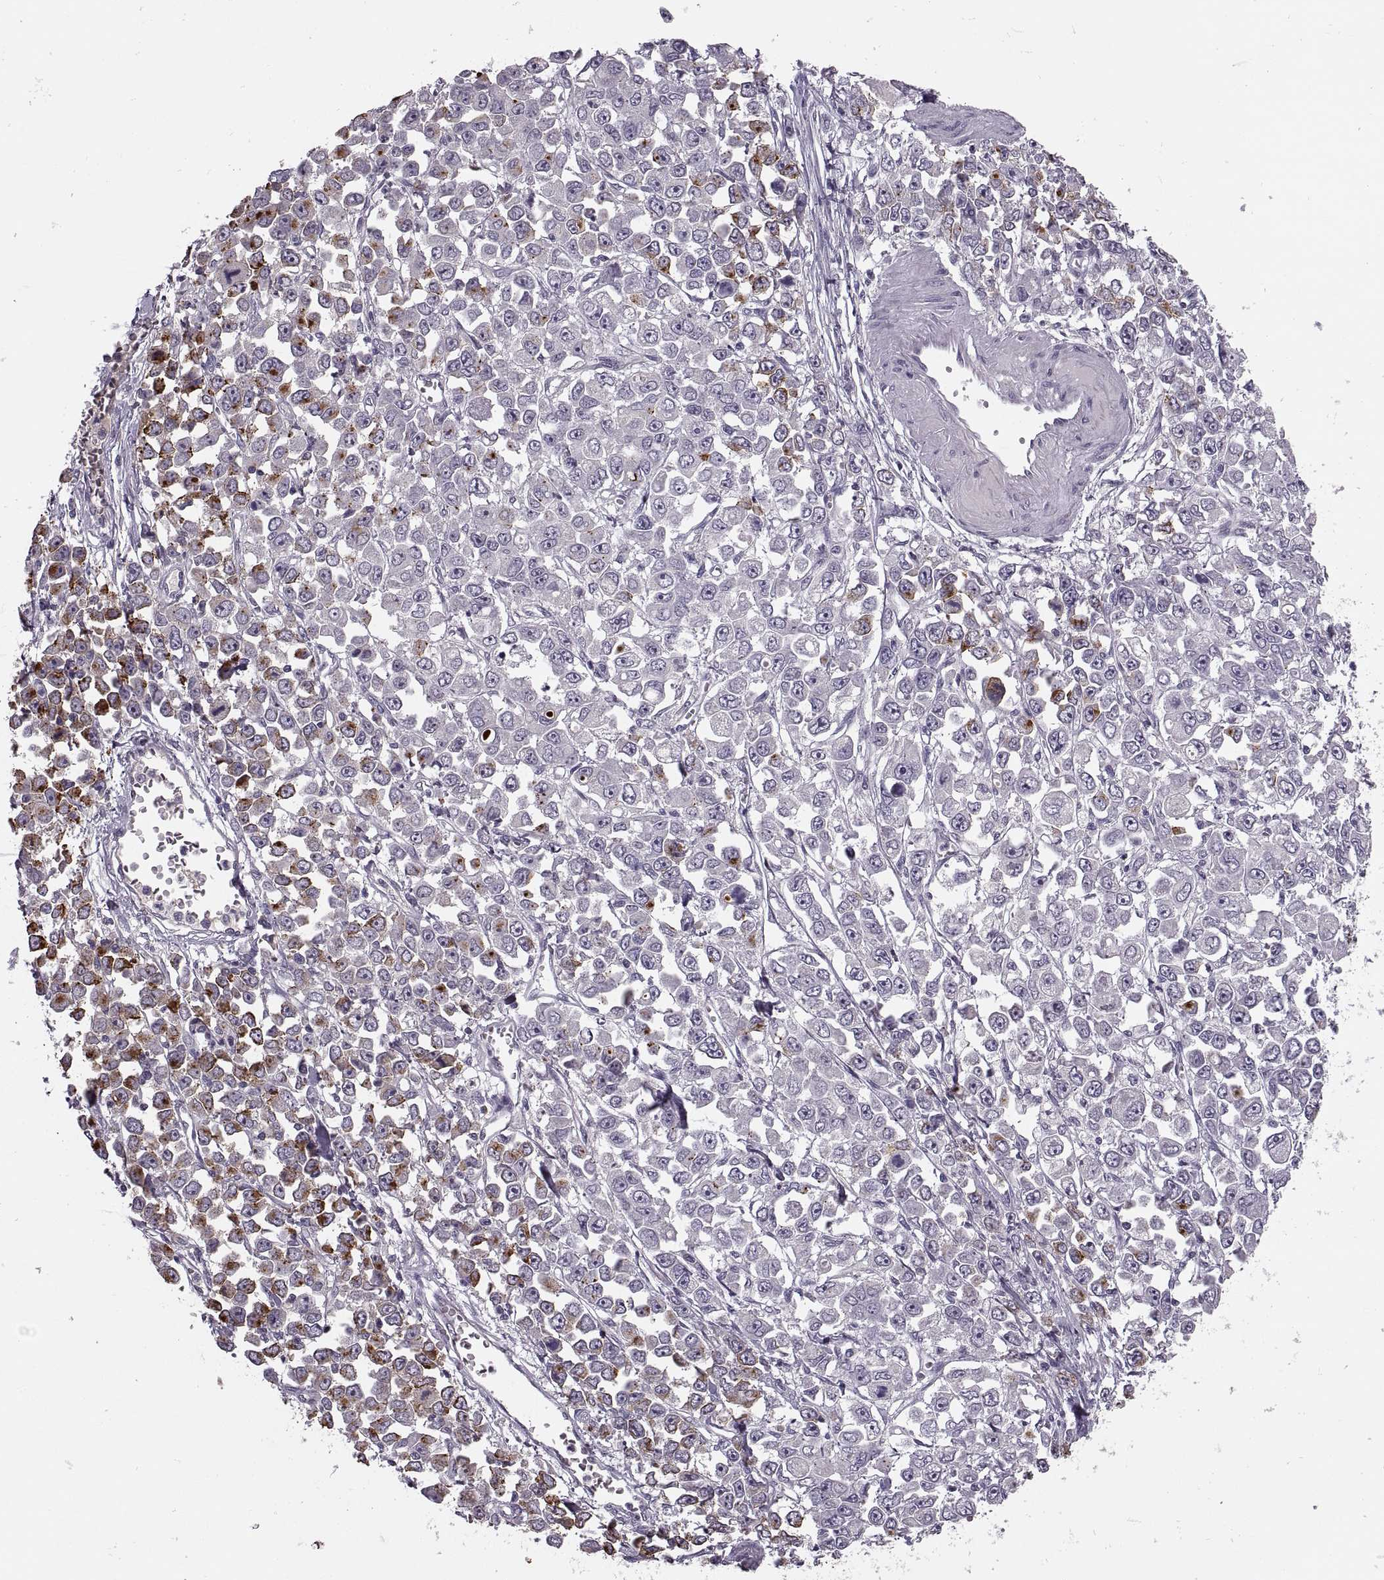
{"staining": {"intensity": "moderate", "quantity": "<25%", "location": "cytoplasmic/membranous"}, "tissue": "stomach cancer", "cell_type": "Tumor cells", "image_type": "cancer", "snomed": [{"axis": "morphology", "description": "Adenocarcinoma, NOS"}, {"axis": "topography", "description": "Stomach, upper"}], "caption": "The histopathology image exhibits immunohistochemical staining of stomach cancer. There is moderate cytoplasmic/membranous staining is seen in about <25% of tumor cells.", "gene": "CACNA1F", "patient": {"sex": "male", "age": 70}}